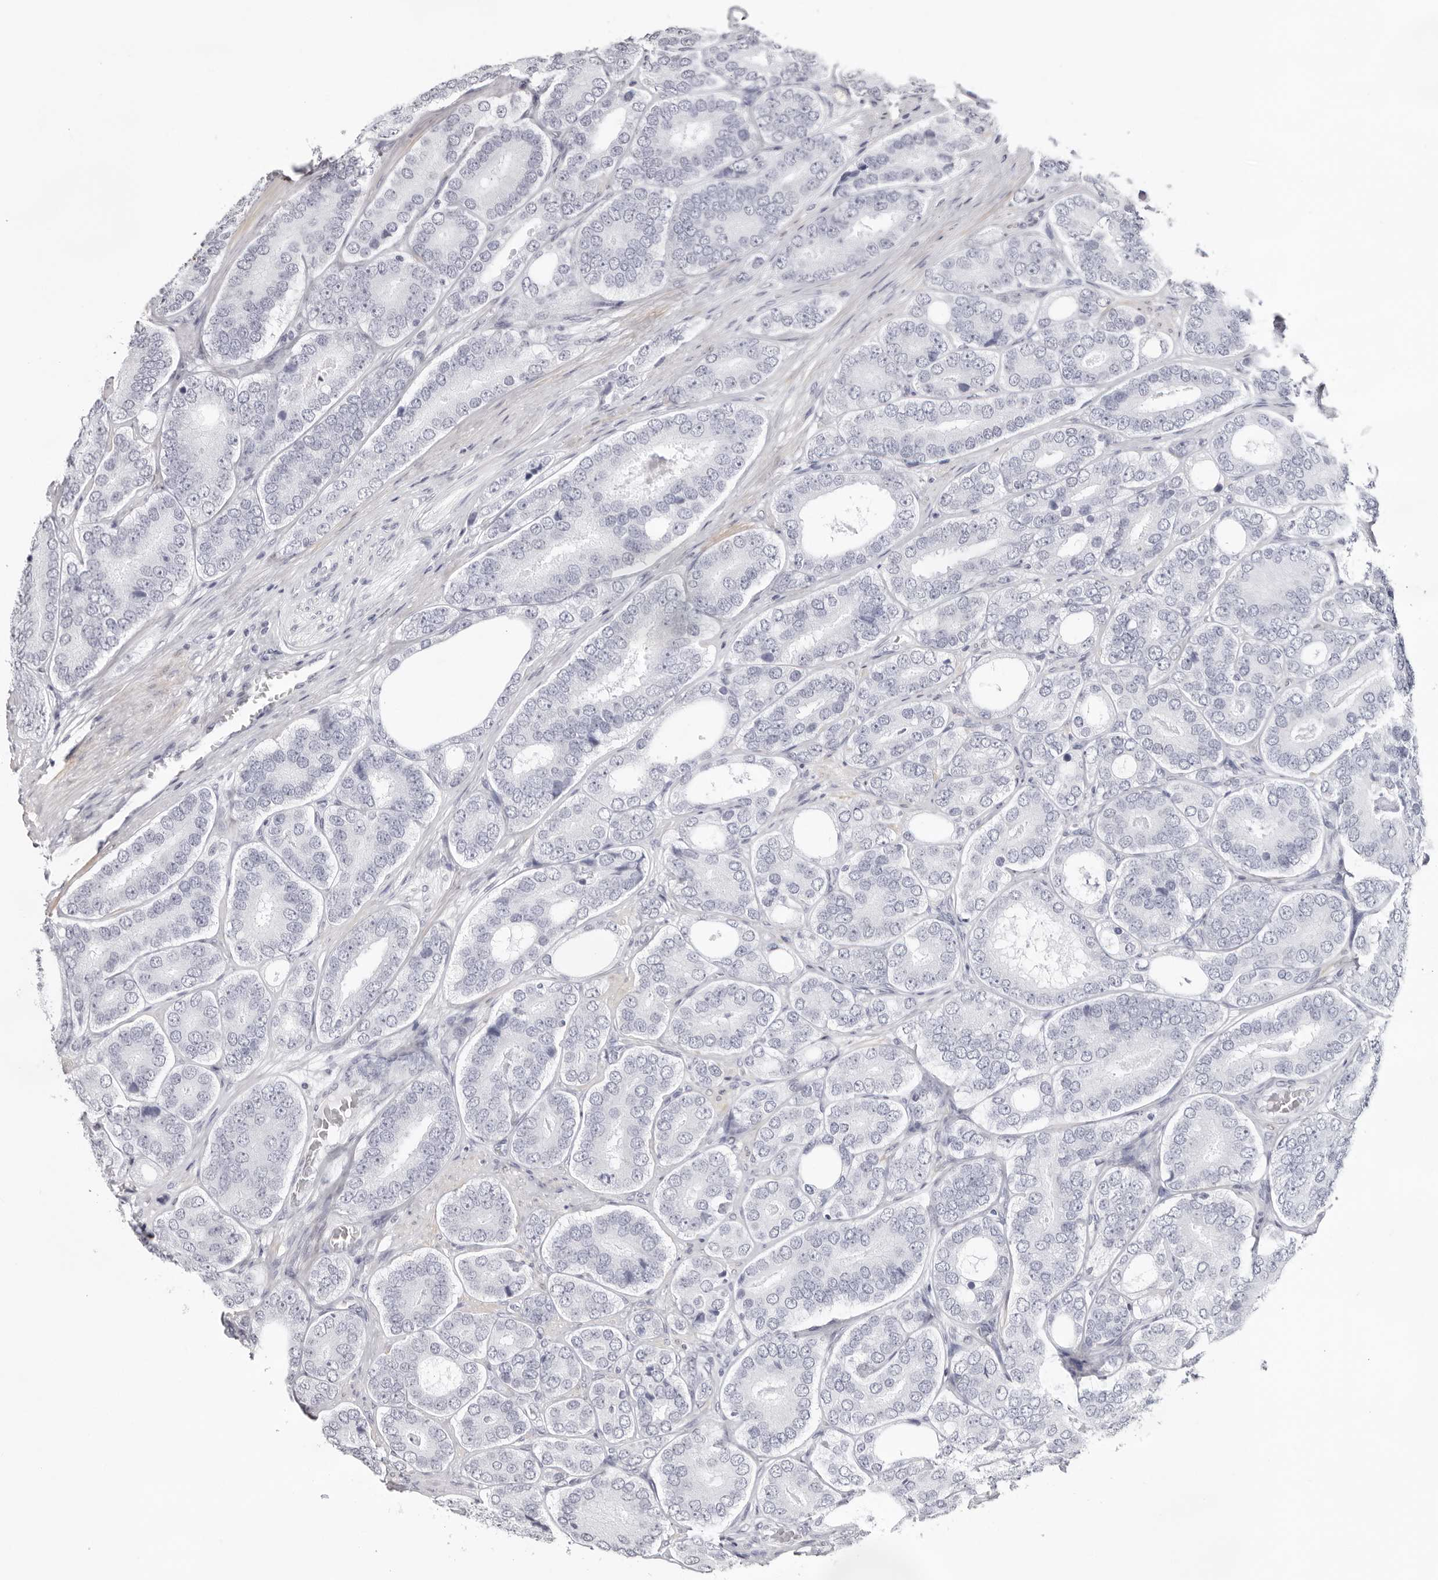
{"staining": {"intensity": "negative", "quantity": "none", "location": "none"}, "tissue": "prostate cancer", "cell_type": "Tumor cells", "image_type": "cancer", "snomed": [{"axis": "morphology", "description": "Adenocarcinoma, High grade"}, {"axis": "topography", "description": "Prostate"}], "caption": "An immunohistochemistry (IHC) micrograph of prostate cancer (adenocarcinoma (high-grade)) is shown. There is no staining in tumor cells of prostate cancer (adenocarcinoma (high-grade)).", "gene": "INSL3", "patient": {"sex": "male", "age": 56}}